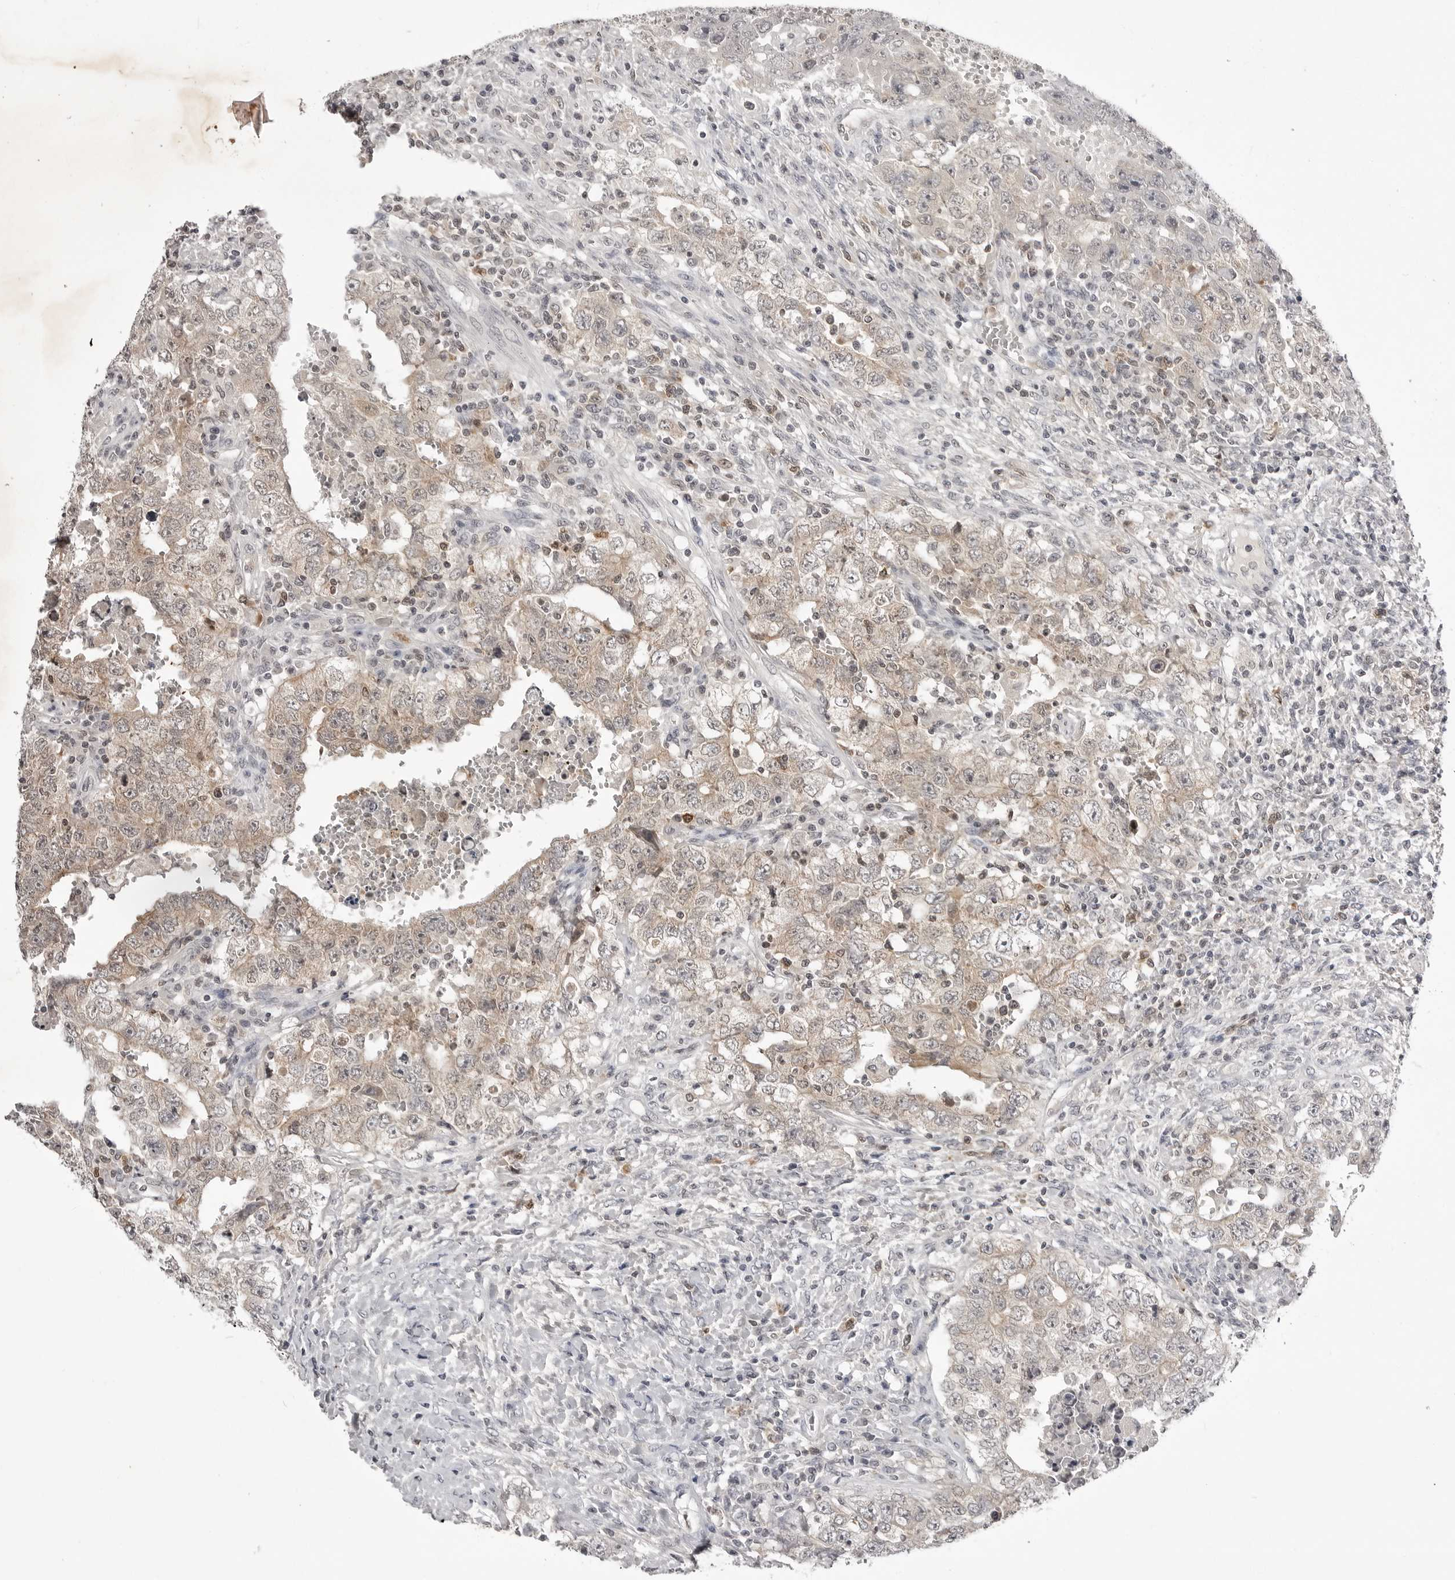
{"staining": {"intensity": "weak", "quantity": ">75%", "location": "cytoplasmic/membranous"}, "tissue": "testis cancer", "cell_type": "Tumor cells", "image_type": "cancer", "snomed": [{"axis": "morphology", "description": "Carcinoma, Embryonal, NOS"}, {"axis": "topography", "description": "Testis"}], "caption": "Immunohistochemistry (IHC) image of neoplastic tissue: testis cancer stained using IHC exhibits low levels of weak protein expression localized specifically in the cytoplasmic/membranous of tumor cells, appearing as a cytoplasmic/membranous brown color.", "gene": "RRM1", "patient": {"sex": "male", "age": 26}}